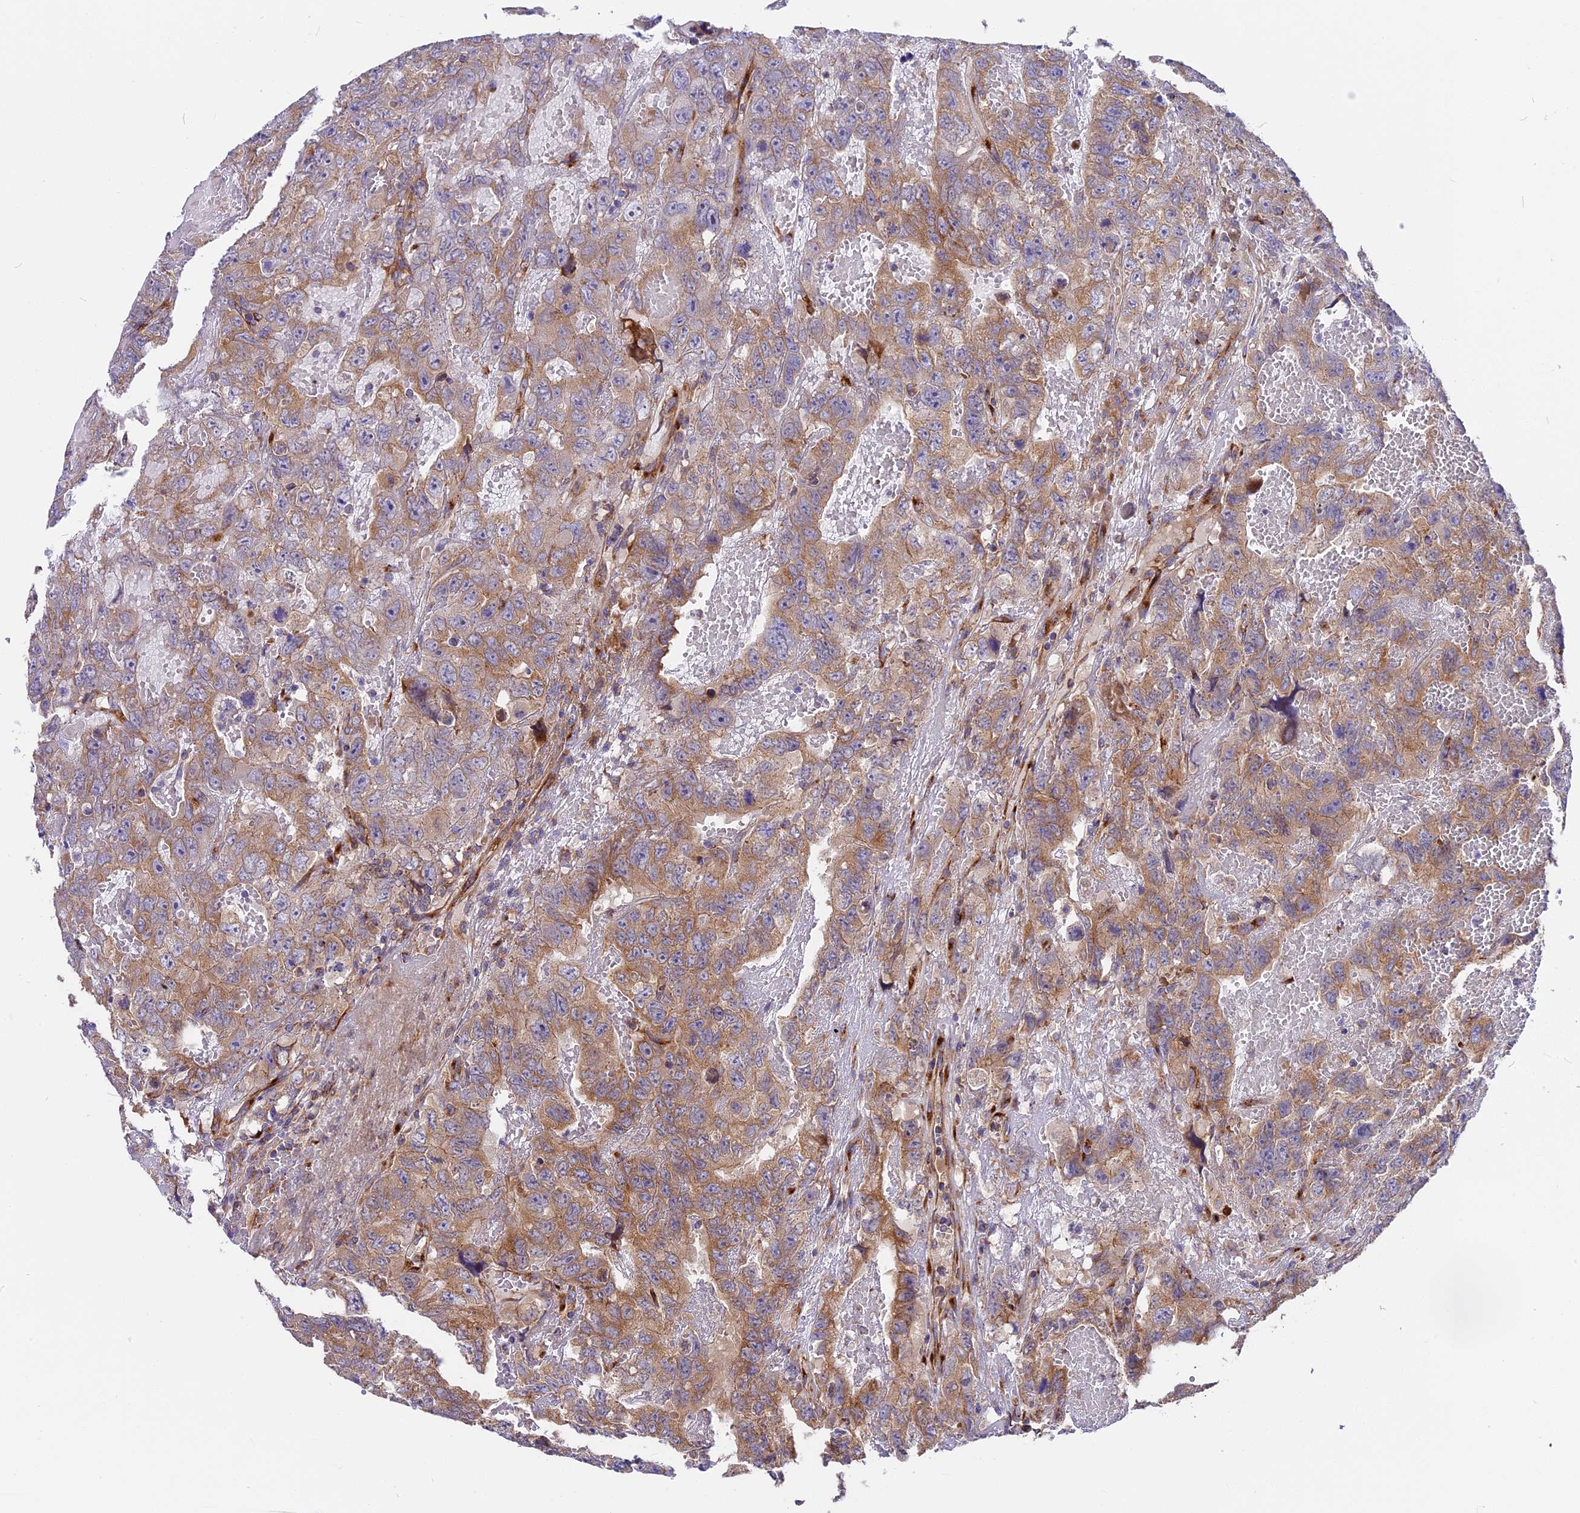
{"staining": {"intensity": "moderate", "quantity": ">75%", "location": "cytoplasmic/membranous"}, "tissue": "testis cancer", "cell_type": "Tumor cells", "image_type": "cancer", "snomed": [{"axis": "morphology", "description": "Carcinoma, Embryonal, NOS"}, {"axis": "topography", "description": "Testis"}], "caption": "Human testis cancer stained for a protein (brown) shows moderate cytoplasmic/membranous positive positivity in about >75% of tumor cells.", "gene": "MRAS", "patient": {"sex": "male", "age": 45}}